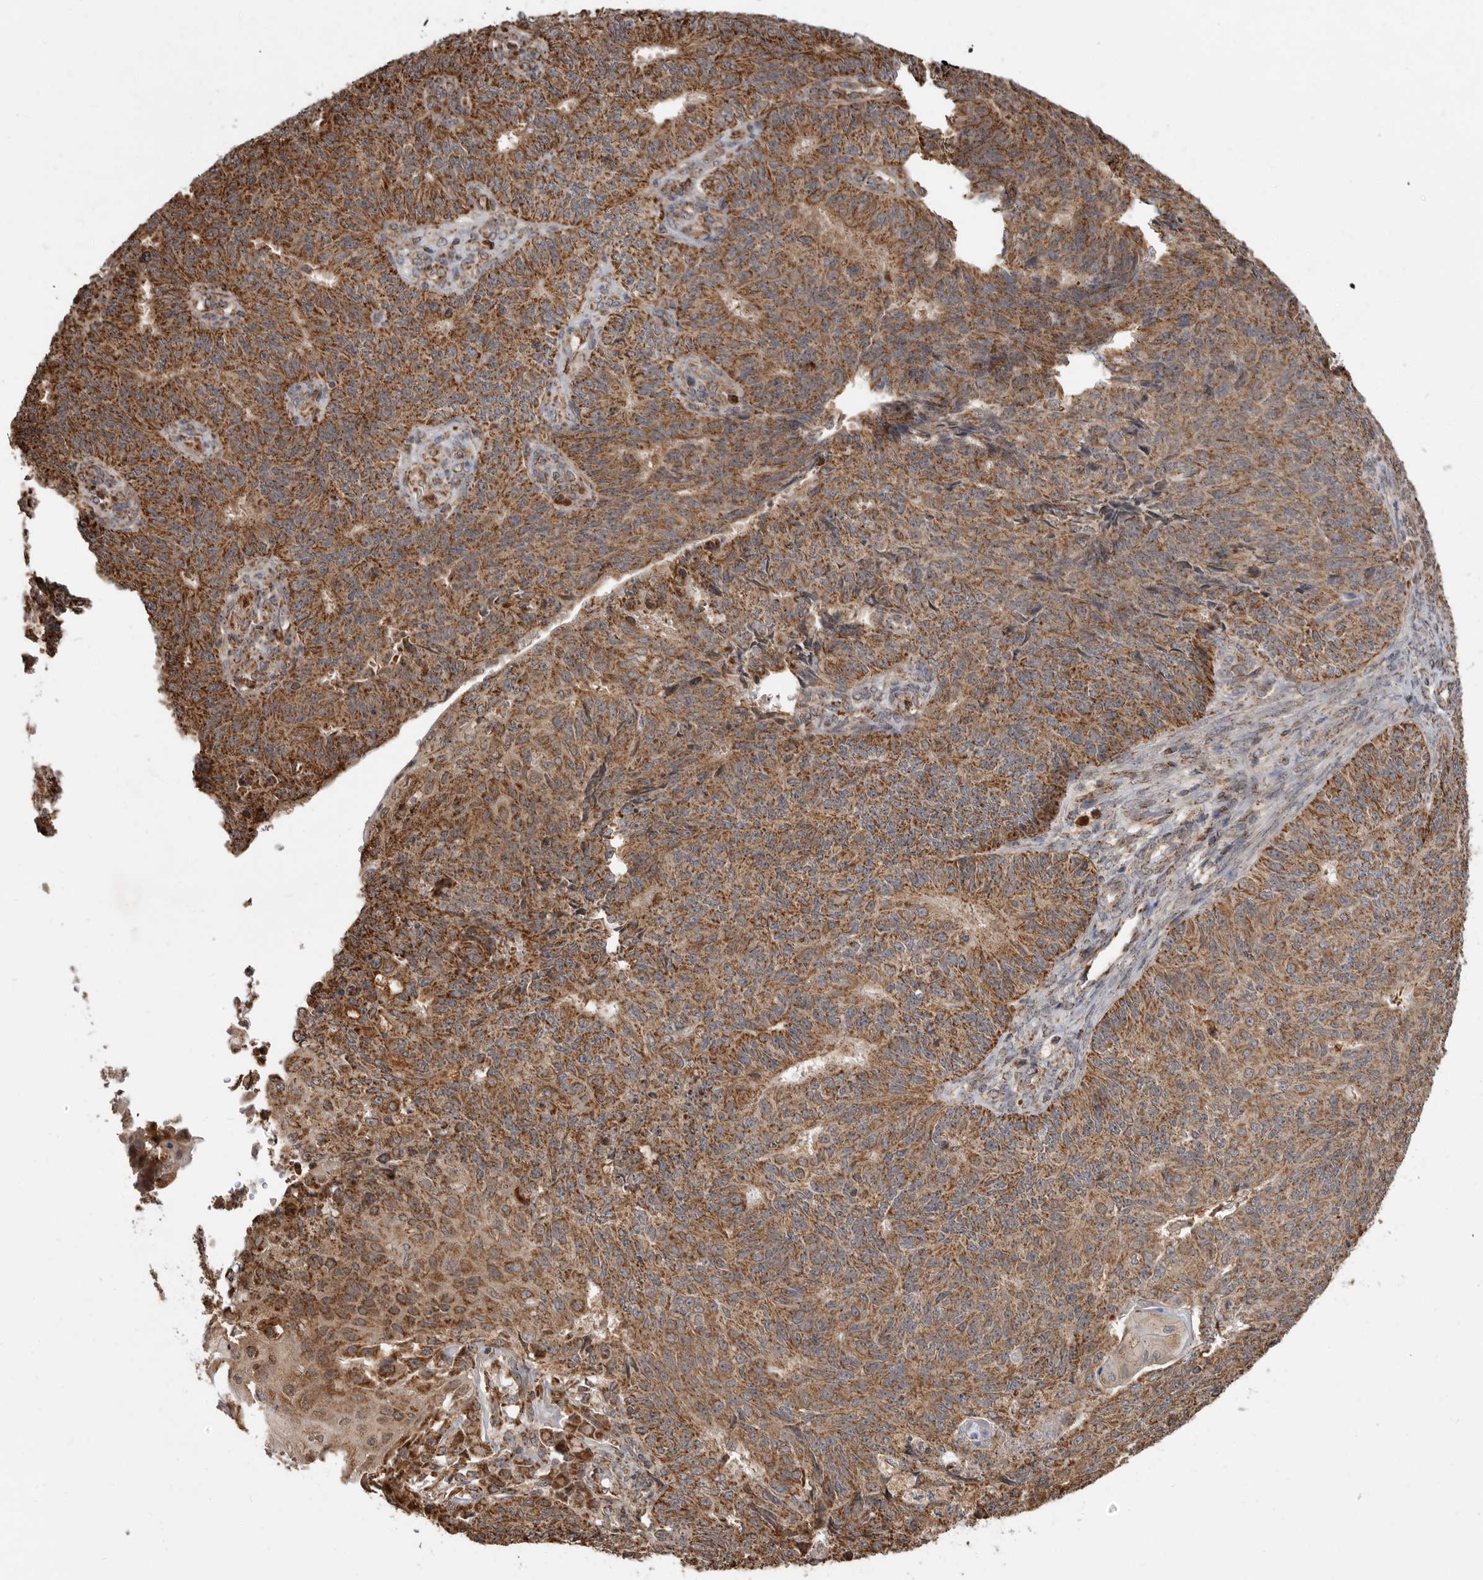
{"staining": {"intensity": "strong", "quantity": ">75%", "location": "cytoplasmic/membranous"}, "tissue": "endometrial cancer", "cell_type": "Tumor cells", "image_type": "cancer", "snomed": [{"axis": "morphology", "description": "Adenocarcinoma, NOS"}, {"axis": "topography", "description": "Endometrium"}], "caption": "Protein positivity by immunohistochemistry demonstrates strong cytoplasmic/membranous positivity in about >75% of tumor cells in endometrial cancer (adenocarcinoma).", "gene": "GCNT2", "patient": {"sex": "female", "age": 32}}